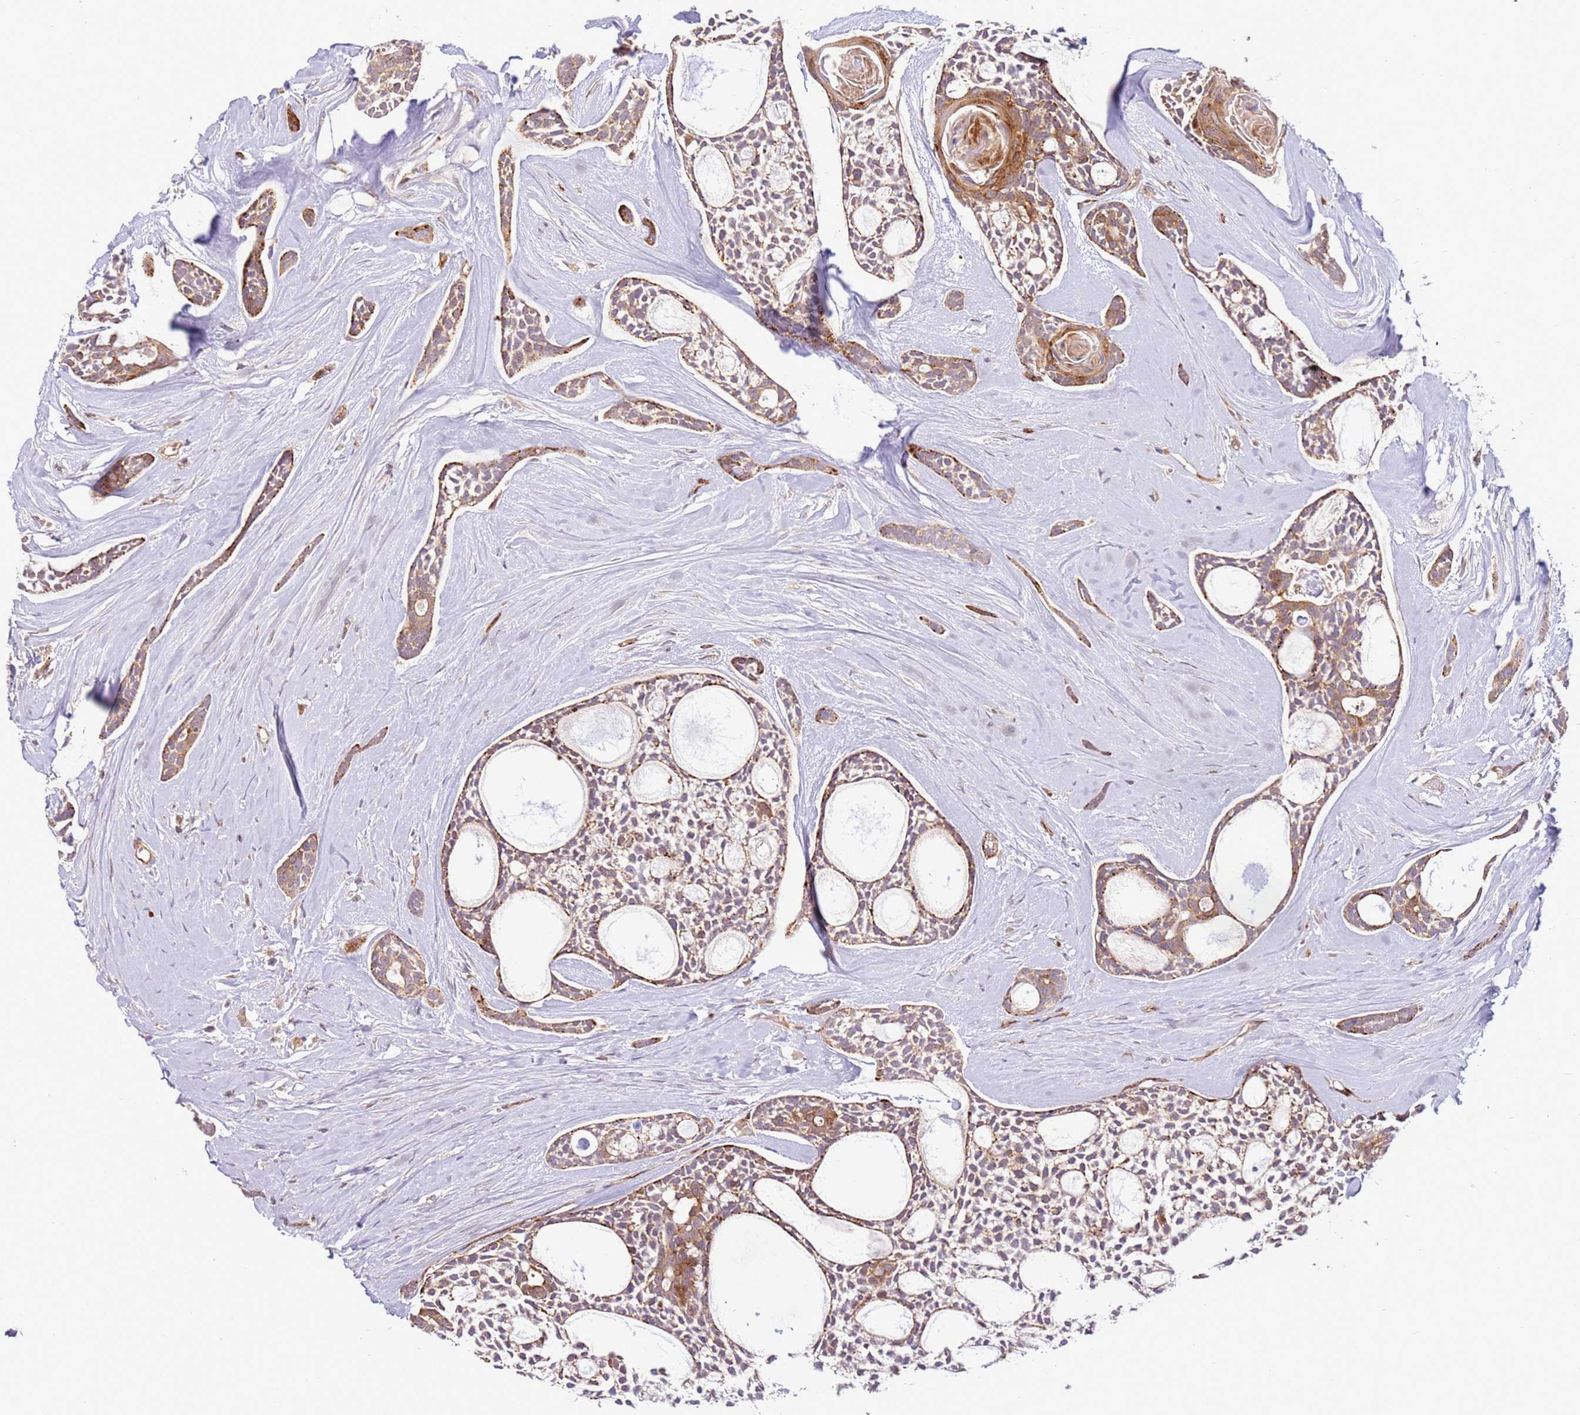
{"staining": {"intensity": "moderate", "quantity": ">75%", "location": "cytoplasmic/membranous"}, "tissue": "head and neck cancer", "cell_type": "Tumor cells", "image_type": "cancer", "snomed": [{"axis": "morphology", "description": "Adenocarcinoma, NOS"}, {"axis": "topography", "description": "Subcutis"}, {"axis": "topography", "description": "Head-Neck"}], "caption": "Approximately >75% of tumor cells in head and neck cancer (adenocarcinoma) demonstrate moderate cytoplasmic/membranous protein expression as visualized by brown immunohistochemical staining.", "gene": "ZNF624", "patient": {"sex": "female", "age": 73}}